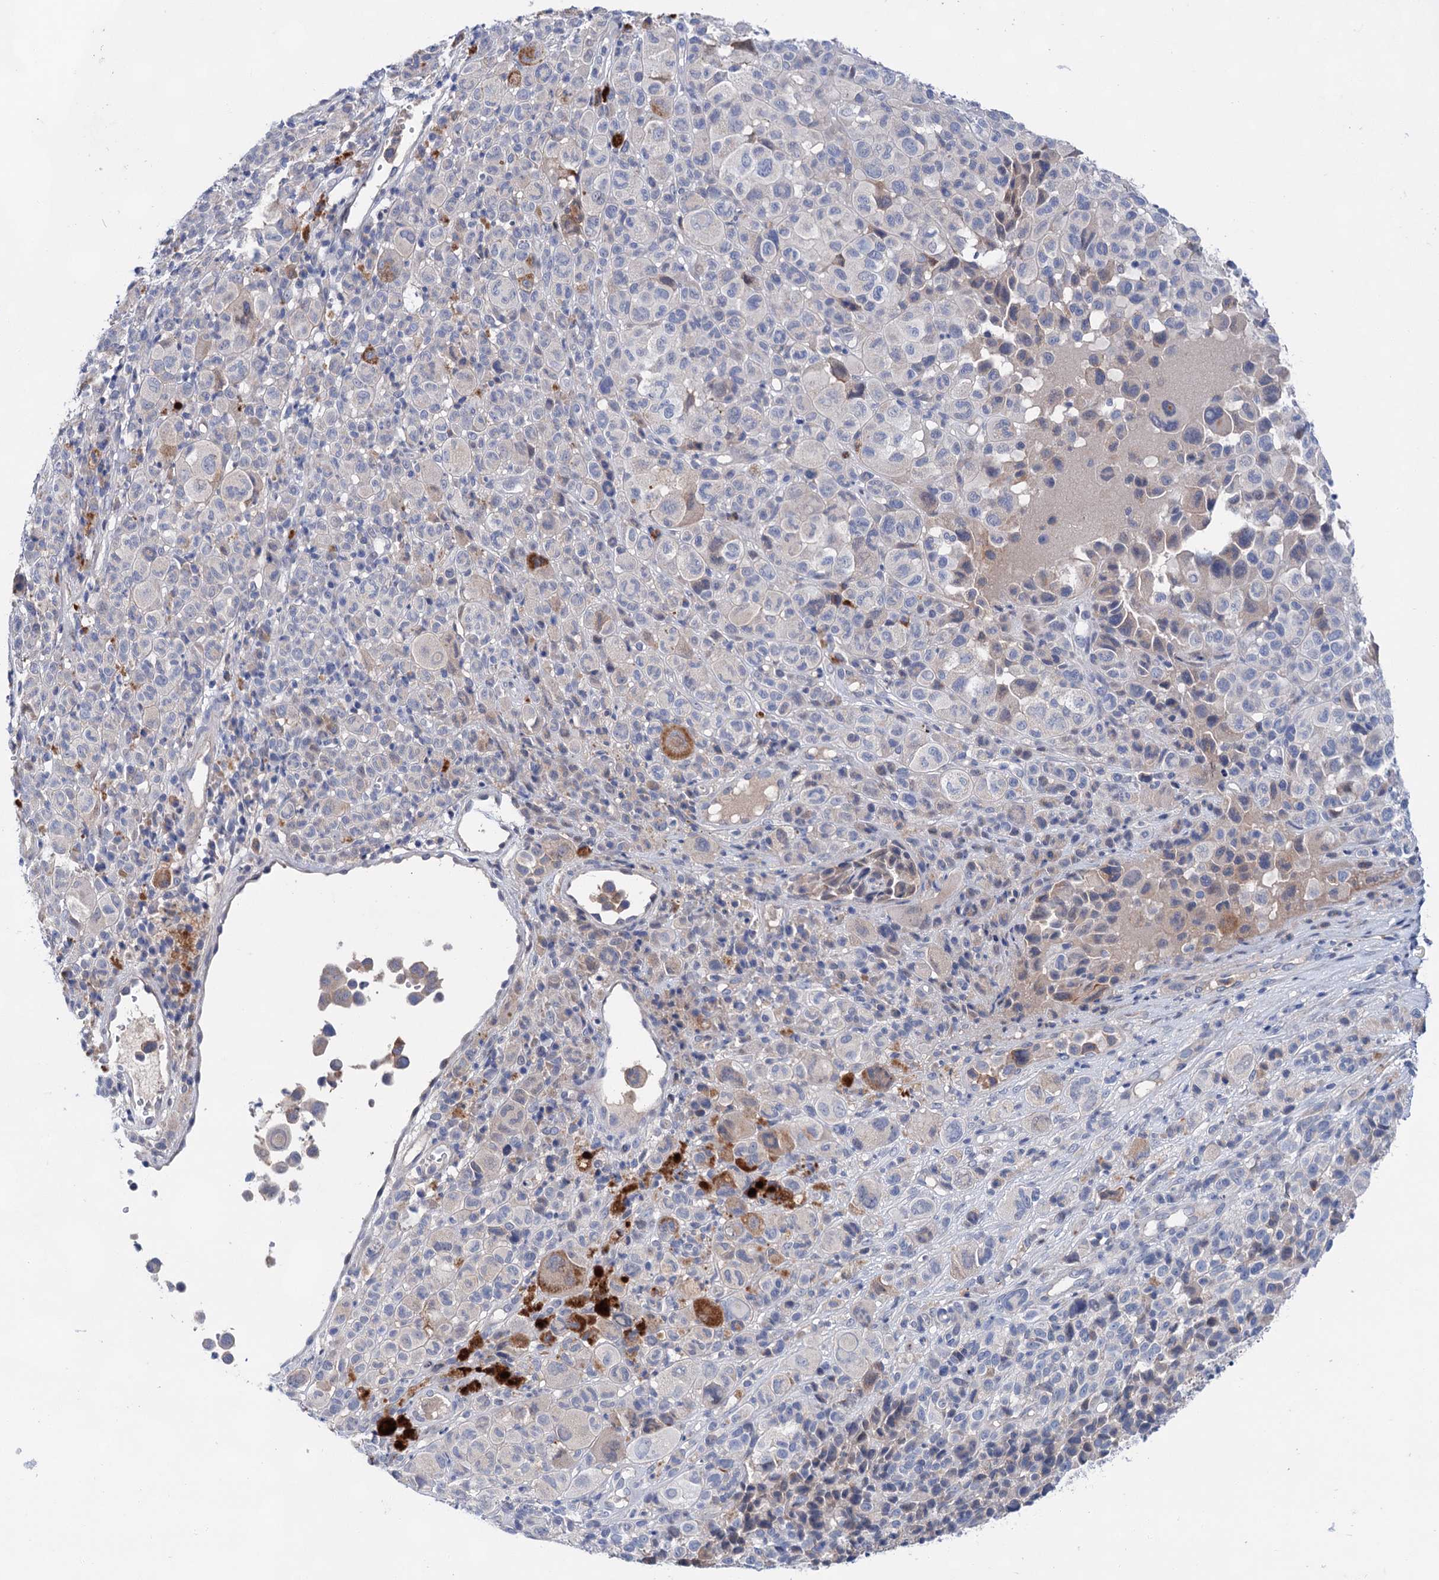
{"staining": {"intensity": "negative", "quantity": "none", "location": "none"}, "tissue": "melanoma", "cell_type": "Tumor cells", "image_type": "cancer", "snomed": [{"axis": "morphology", "description": "Malignant melanoma, NOS"}, {"axis": "topography", "description": "Skin of trunk"}], "caption": "High power microscopy micrograph of an immunohistochemistry (IHC) histopathology image of malignant melanoma, revealing no significant positivity in tumor cells.", "gene": "MORN3", "patient": {"sex": "male", "age": 71}}